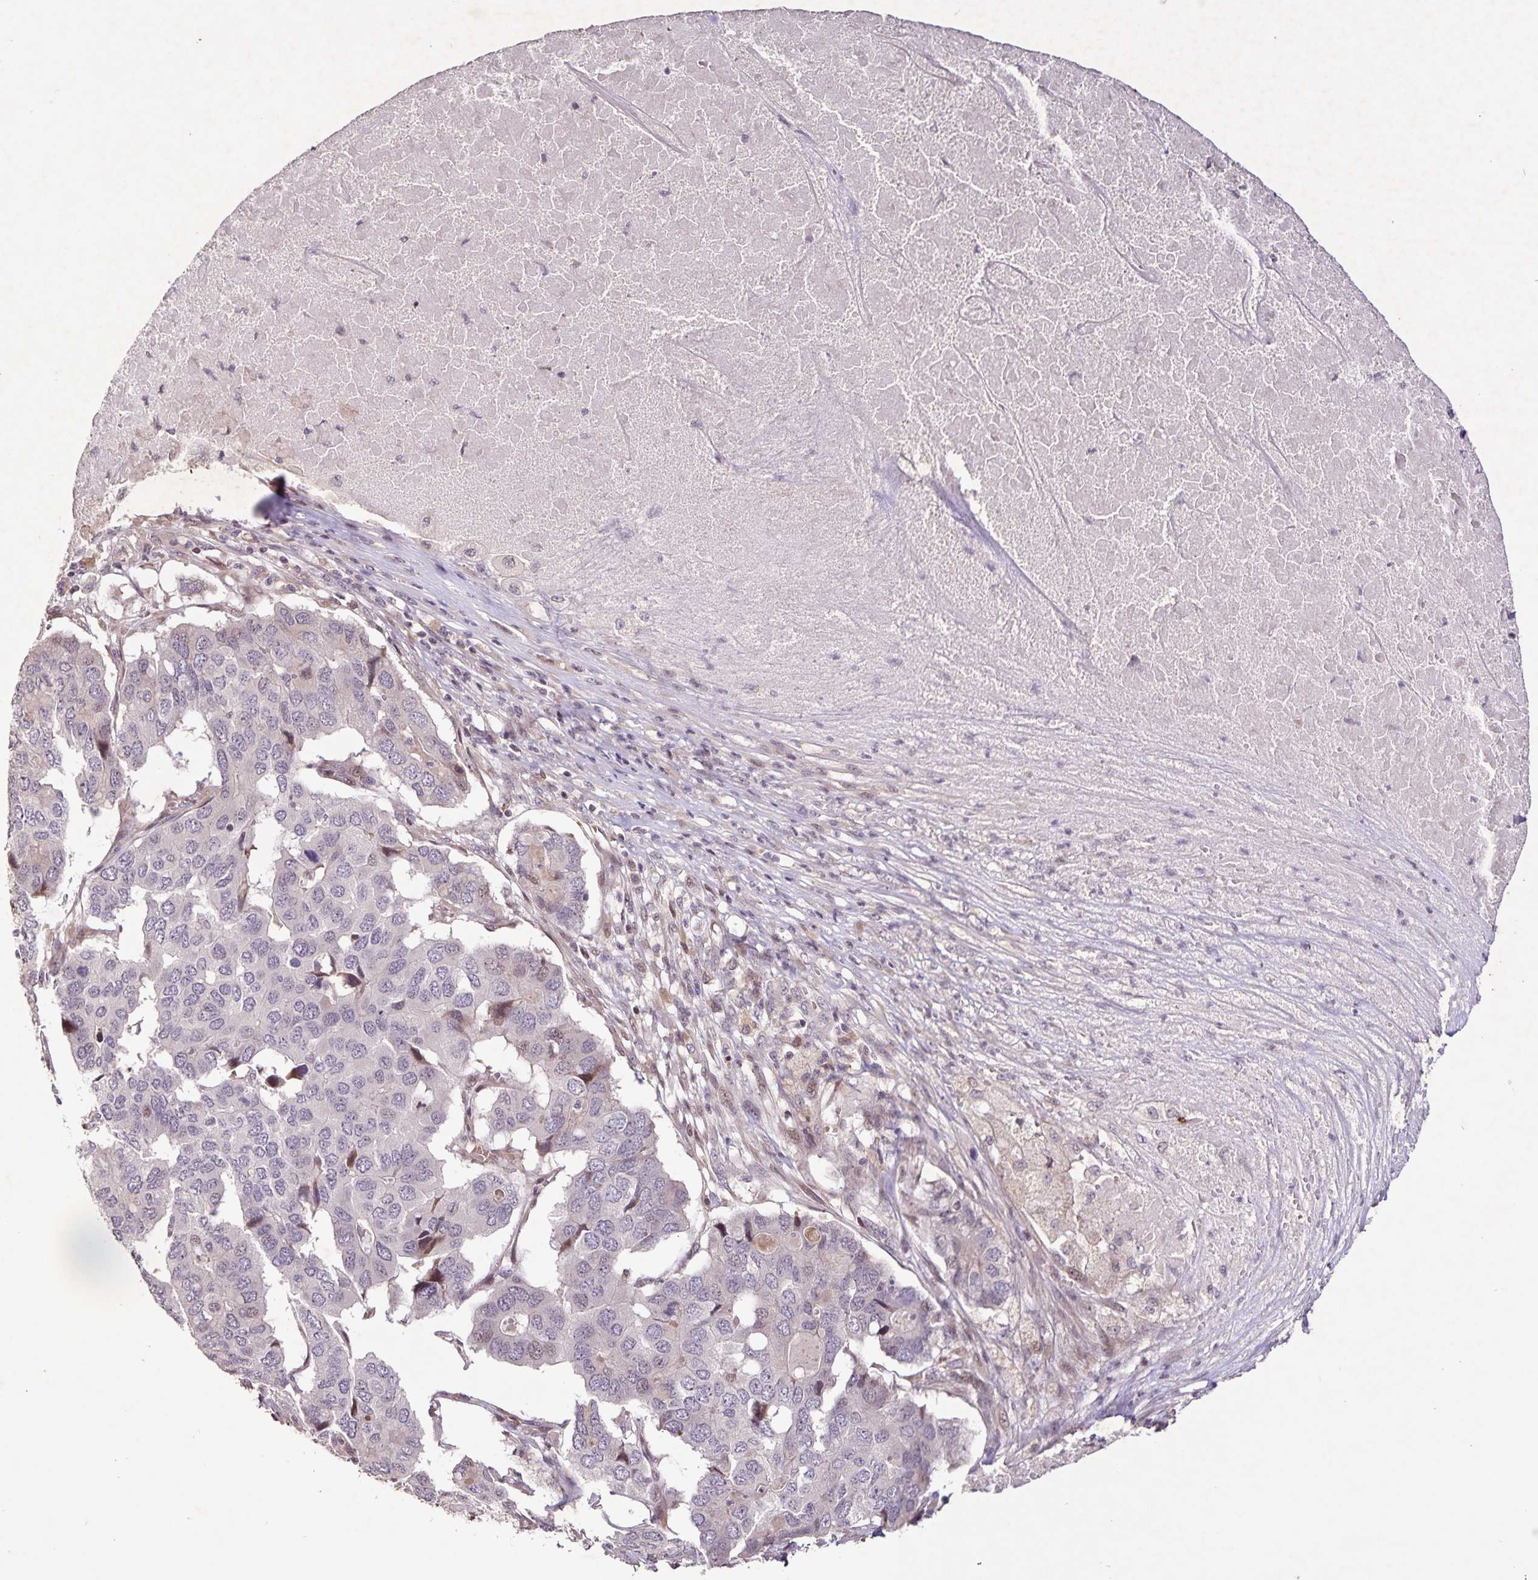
{"staining": {"intensity": "weak", "quantity": "<25%", "location": "nuclear"}, "tissue": "pancreatic cancer", "cell_type": "Tumor cells", "image_type": "cancer", "snomed": [{"axis": "morphology", "description": "Adenocarcinoma, NOS"}, {"axis": "topography", "description": "Pancreas"}], "caption": "Immunohistochemistry histopathology image of neoplastic tissue: pancreatic cancer (adenocarcinoma) stained with DAB (3,3'-diaminobenzidine) shows no significant protein expression in tumor cells.", "gene": "GDF2", "patient": {"sex": "male", "age": 50}}